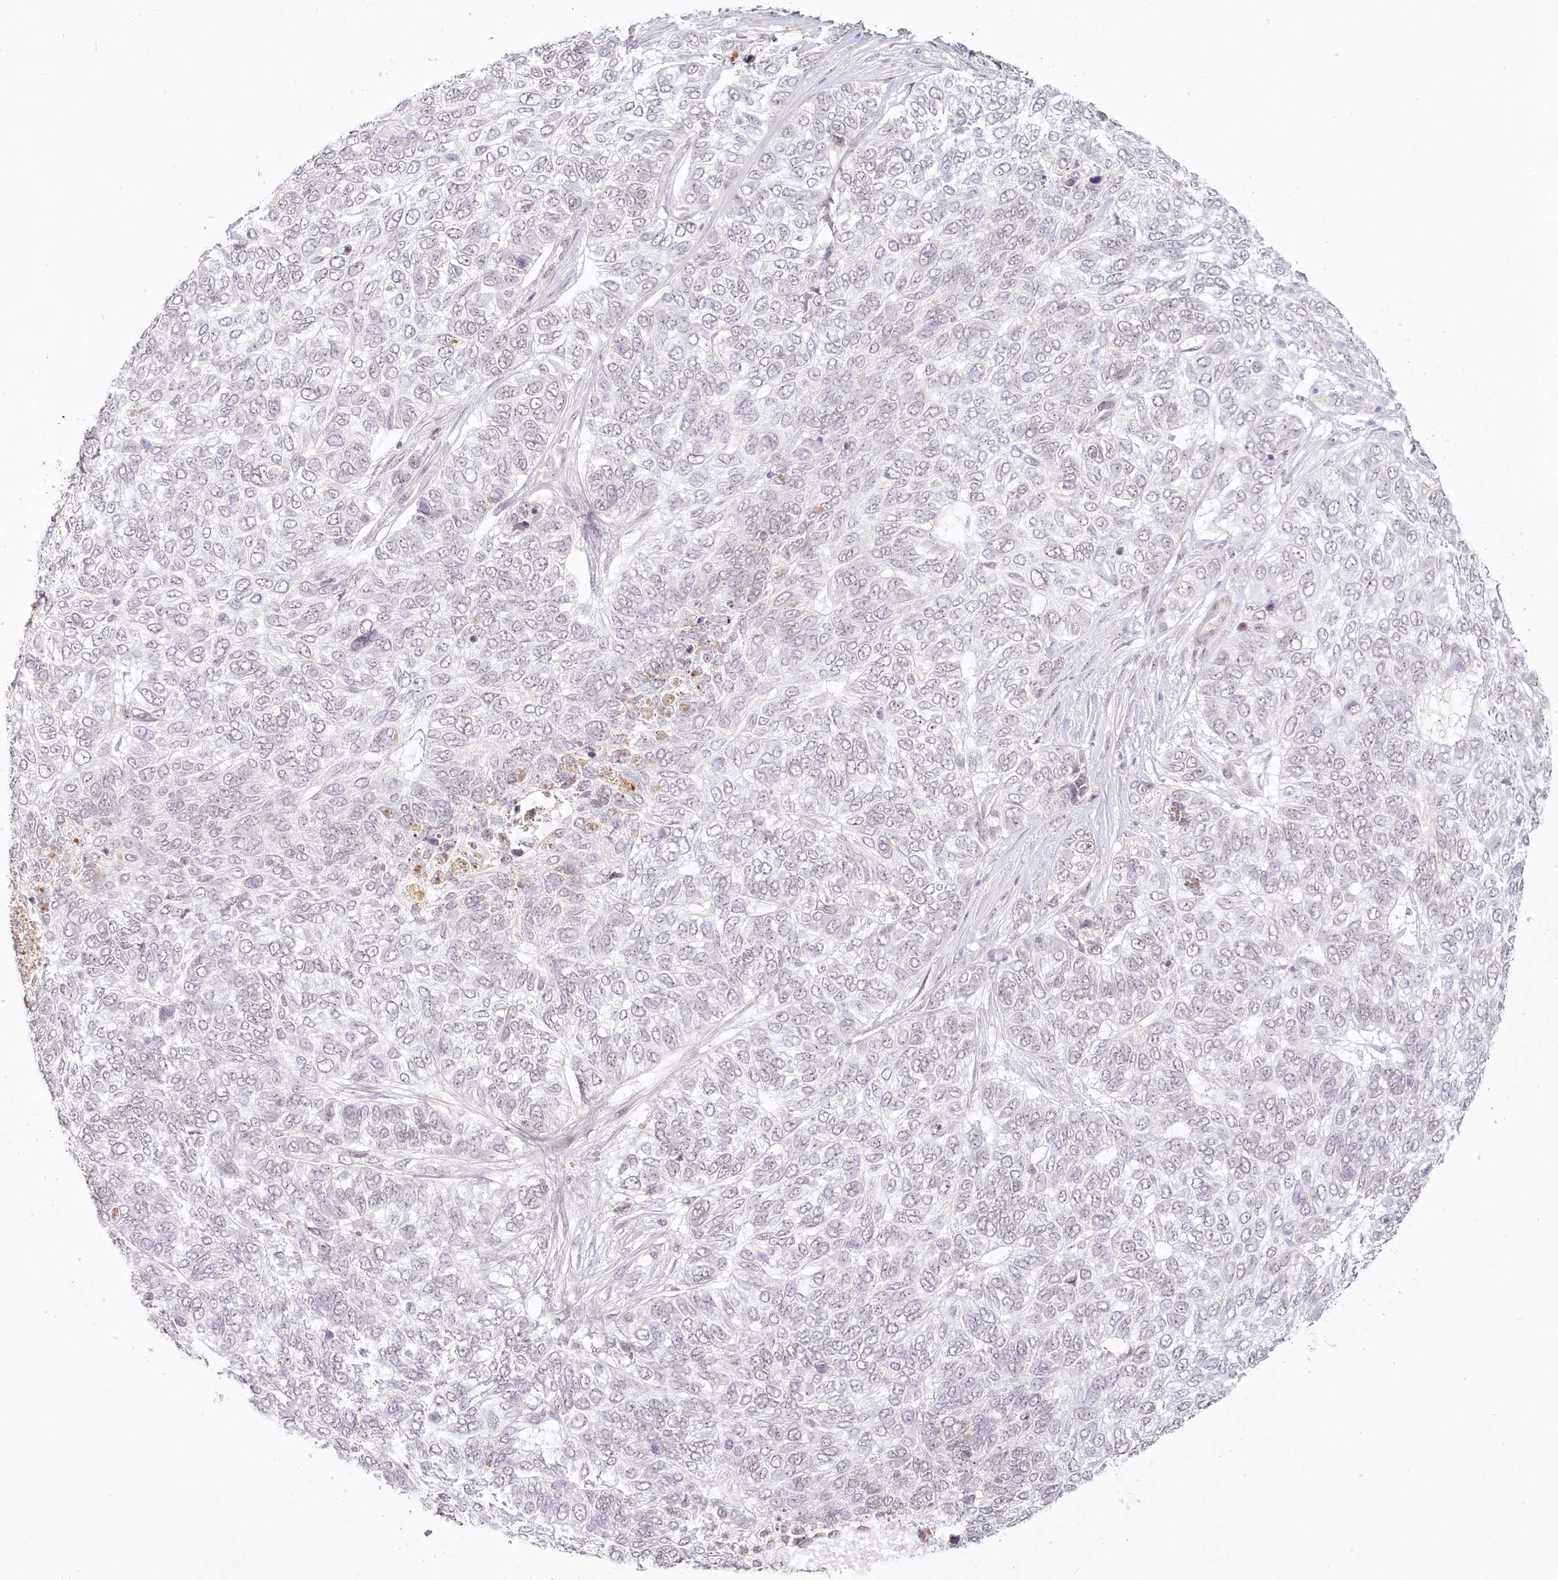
{"staining": {"intensity": "negative", "quantity": "none", "location": "none"}, "tissue": "skin cancer", "cell_type": "Tumor cells", "image_type": "cancer", "snomed": [{"axis": "morphology", "description": "Basal cell carcinoma"}, {"axis": "topography", "description": "Skin"}], "caption": "High magnification brightfield microscopy of skin cancer stained with DAB (3,3'-diaminobenzidine) (brown) and counterstained with hematoxylin (blue): tumor cells show no significant expression.", "gene": "EXOSC7", "patient": {"sex": "female", "age": 65}}